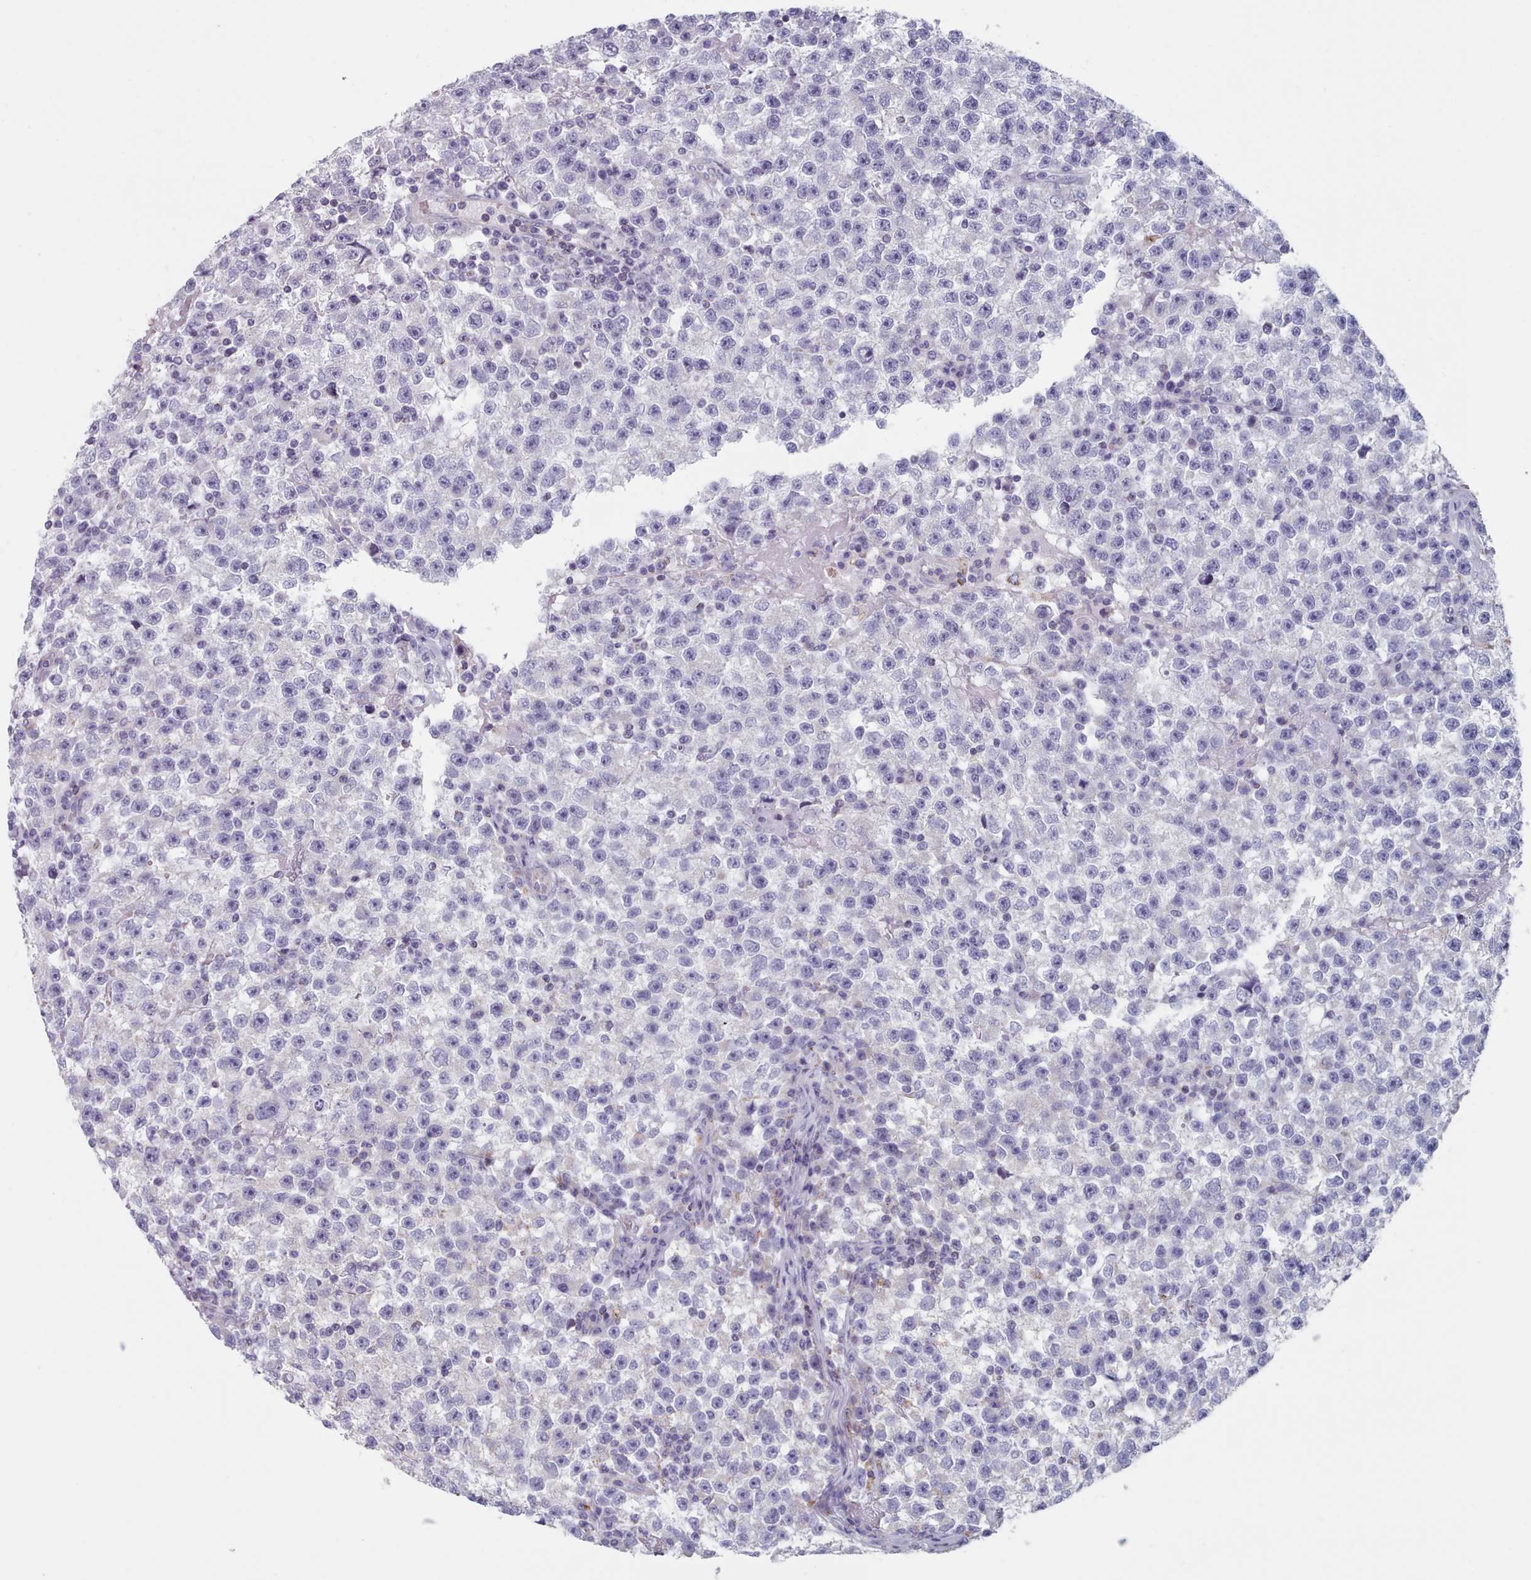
{"staining": {"intensity": "negative", "quantity": "none", "location": "none"}, "tissue": "testis cancer", "cell_type": "Tumor cells", "image_type": "cancer", "snomed": [{"axis": "morphology", "description": "Seminoma, NOS"}, {"axis": "topography", "description": "Testis"}], "caption": "Tumor cells show no significant protein staining in testis cancer (seminoma).", "gene": "FAM170B", "patient": {"sex": "male", "age": 22}}